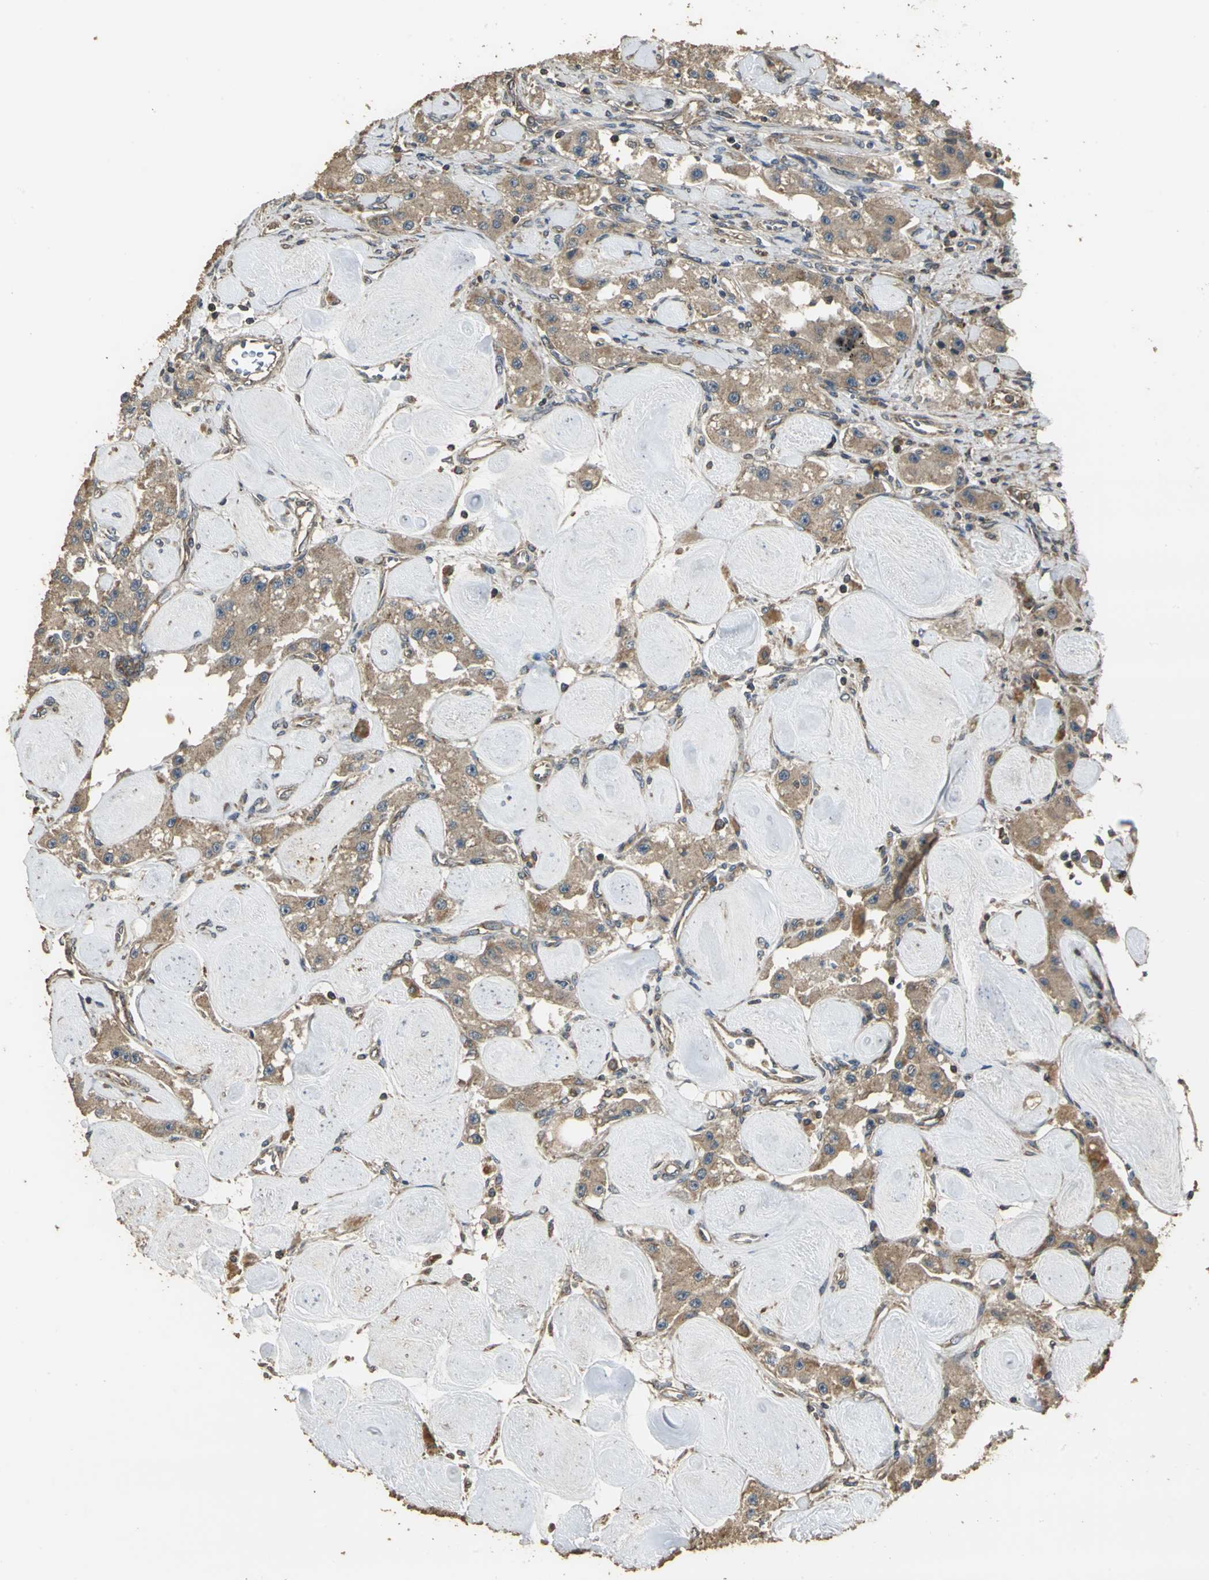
{"staining": {"intensity": "strong", "quantity": ">75%", "location": "cytoplasmic/membranous"}, "tissue": "carcinoid", "cell_type": "Tumor cells", "image_type": "cancer", "snomed": [{"axis": "morphology", "description": "Carcinoid, malignant, NOS"}, {"axis": "topography", "description": "Pancreas"}], "caption": "There is high levels of strong cytoplasmic/membranous positivity in tumor cells of carcinoid, as demonstrated by immunohistochemical staining (brown color).", "gene": "KANK1", "patient": {"sex": "male", "age": 41}}